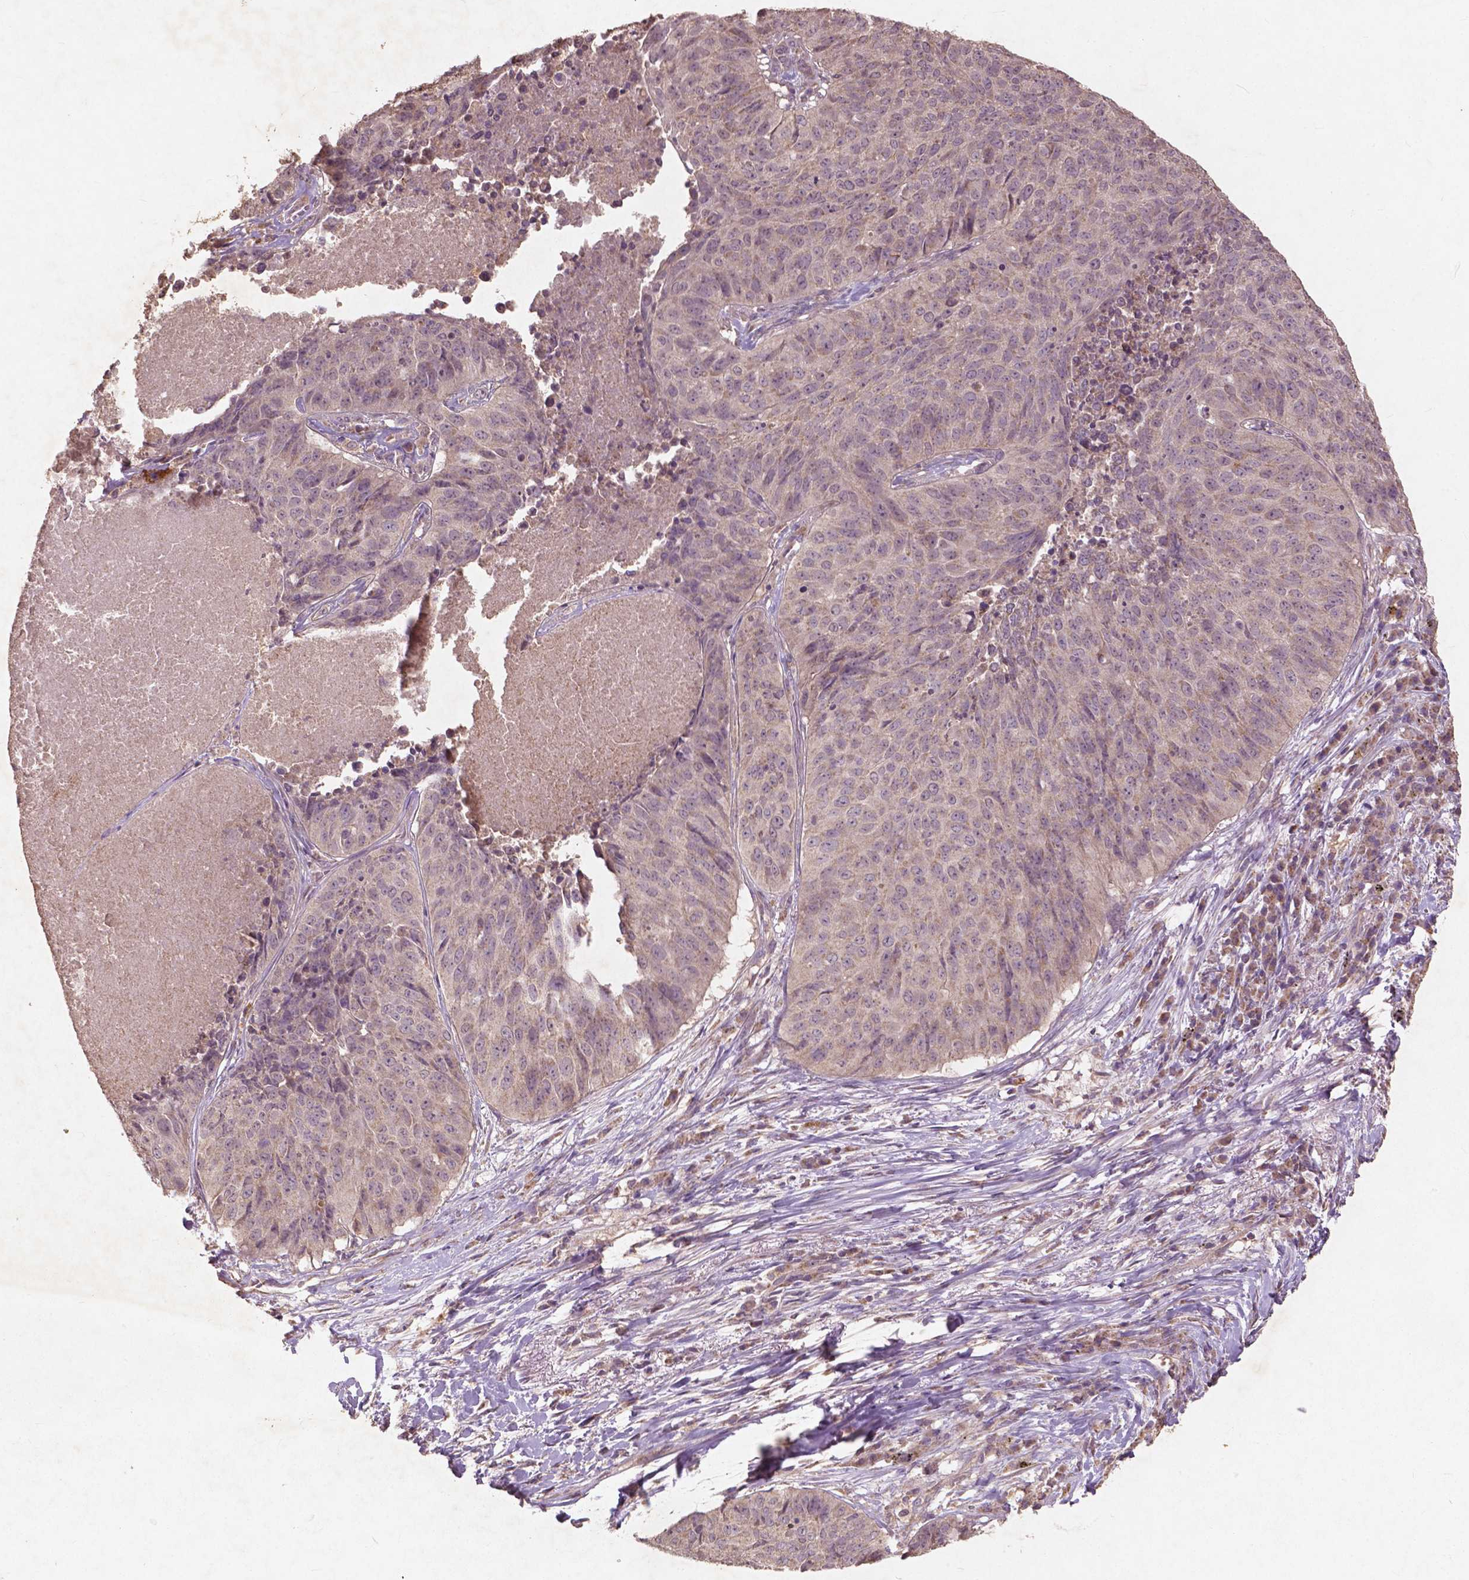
{"staining": {"intensity": "weak", "quantity": "25%-75%", "location": "cytoplasmic/membranous"}, "tissue": "lung cancer", "cell_type": "Tumor cells", "image_type": "cancer", "snomed": [{"axis": "morphology", "description": "Normal tissue, NOS"}, {"axis": "morphology", "description": "Squamous cell carcinoma, NOS"}, {"axis": "topography", "description": "Bronchus"}, {"axis": "topography", "description": "Lung"}], "caption": "Protein expression analysis of lung cancer displays weak cytoplasmic/membranous expression in approximately 25%-75% of tumor cells. (DAB (3,3'-diaminobenzidine) IHC, brown staining for protein, blue staining for nuclei).", "gene": "ST6GALNAC5", "patient": {"sex": "male", "age": 64}}